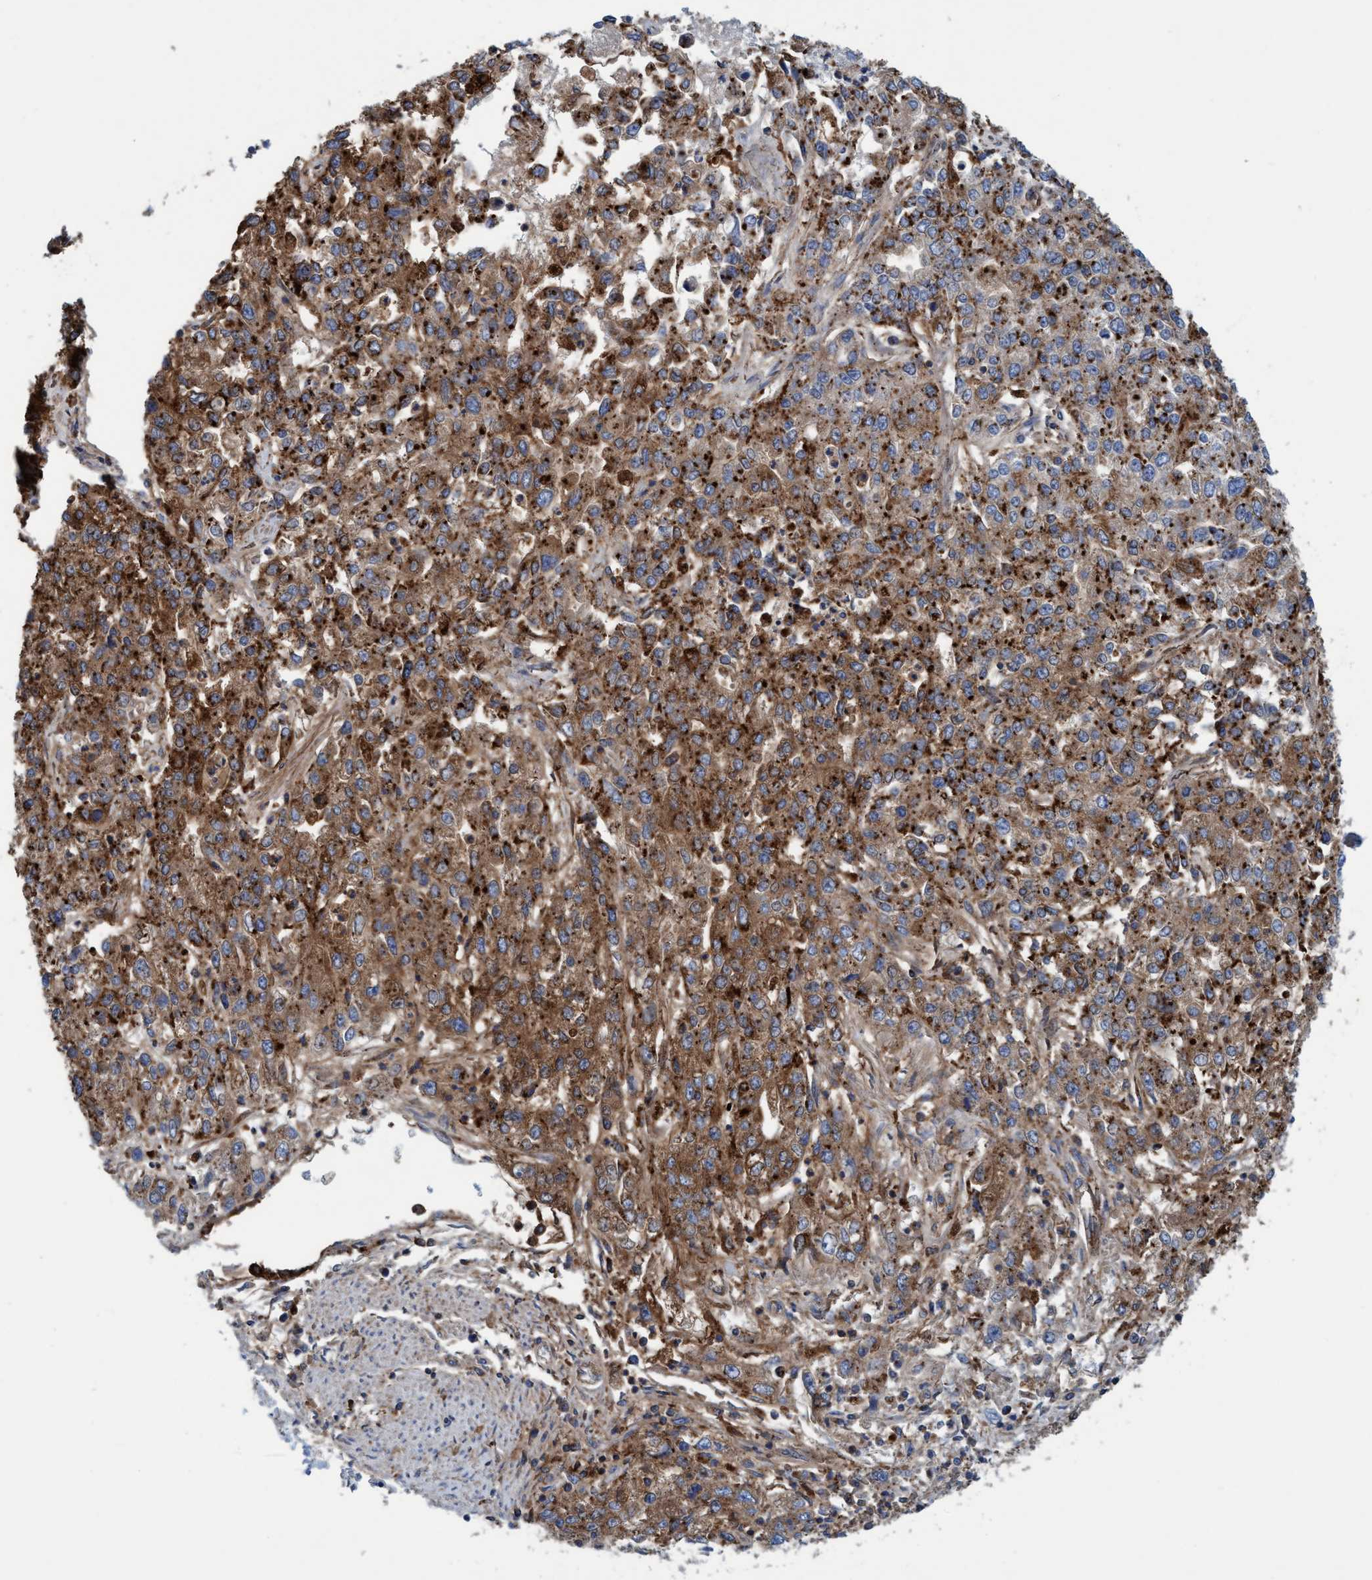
{"staining": {"intensity": "strong", "quantity": ">75%", "location": "cytoplasmic/membranous"}, "tissue": "endometrial cancer", "cell_type": "Tumor cells", "image_type": "cancer", "snomed": [{"axis": "morphology", "description": "Adenocarcinoma, NOS"}, {"axis": "topography", "description": "Endometrium"}], "caption": "Protein analysis of endometrial cancer tissue demonstrates strong cytoplasmic/membranous expression in approximately >75% of tumor cells. Using DAB (3,3'-diaminobenzidine) (brown) and hematoxylin (blue) stains, captured at high magnification using brightfield microscopy.", "gene": "TRIM65", "patient": {"sex": "female", "age": 49}}